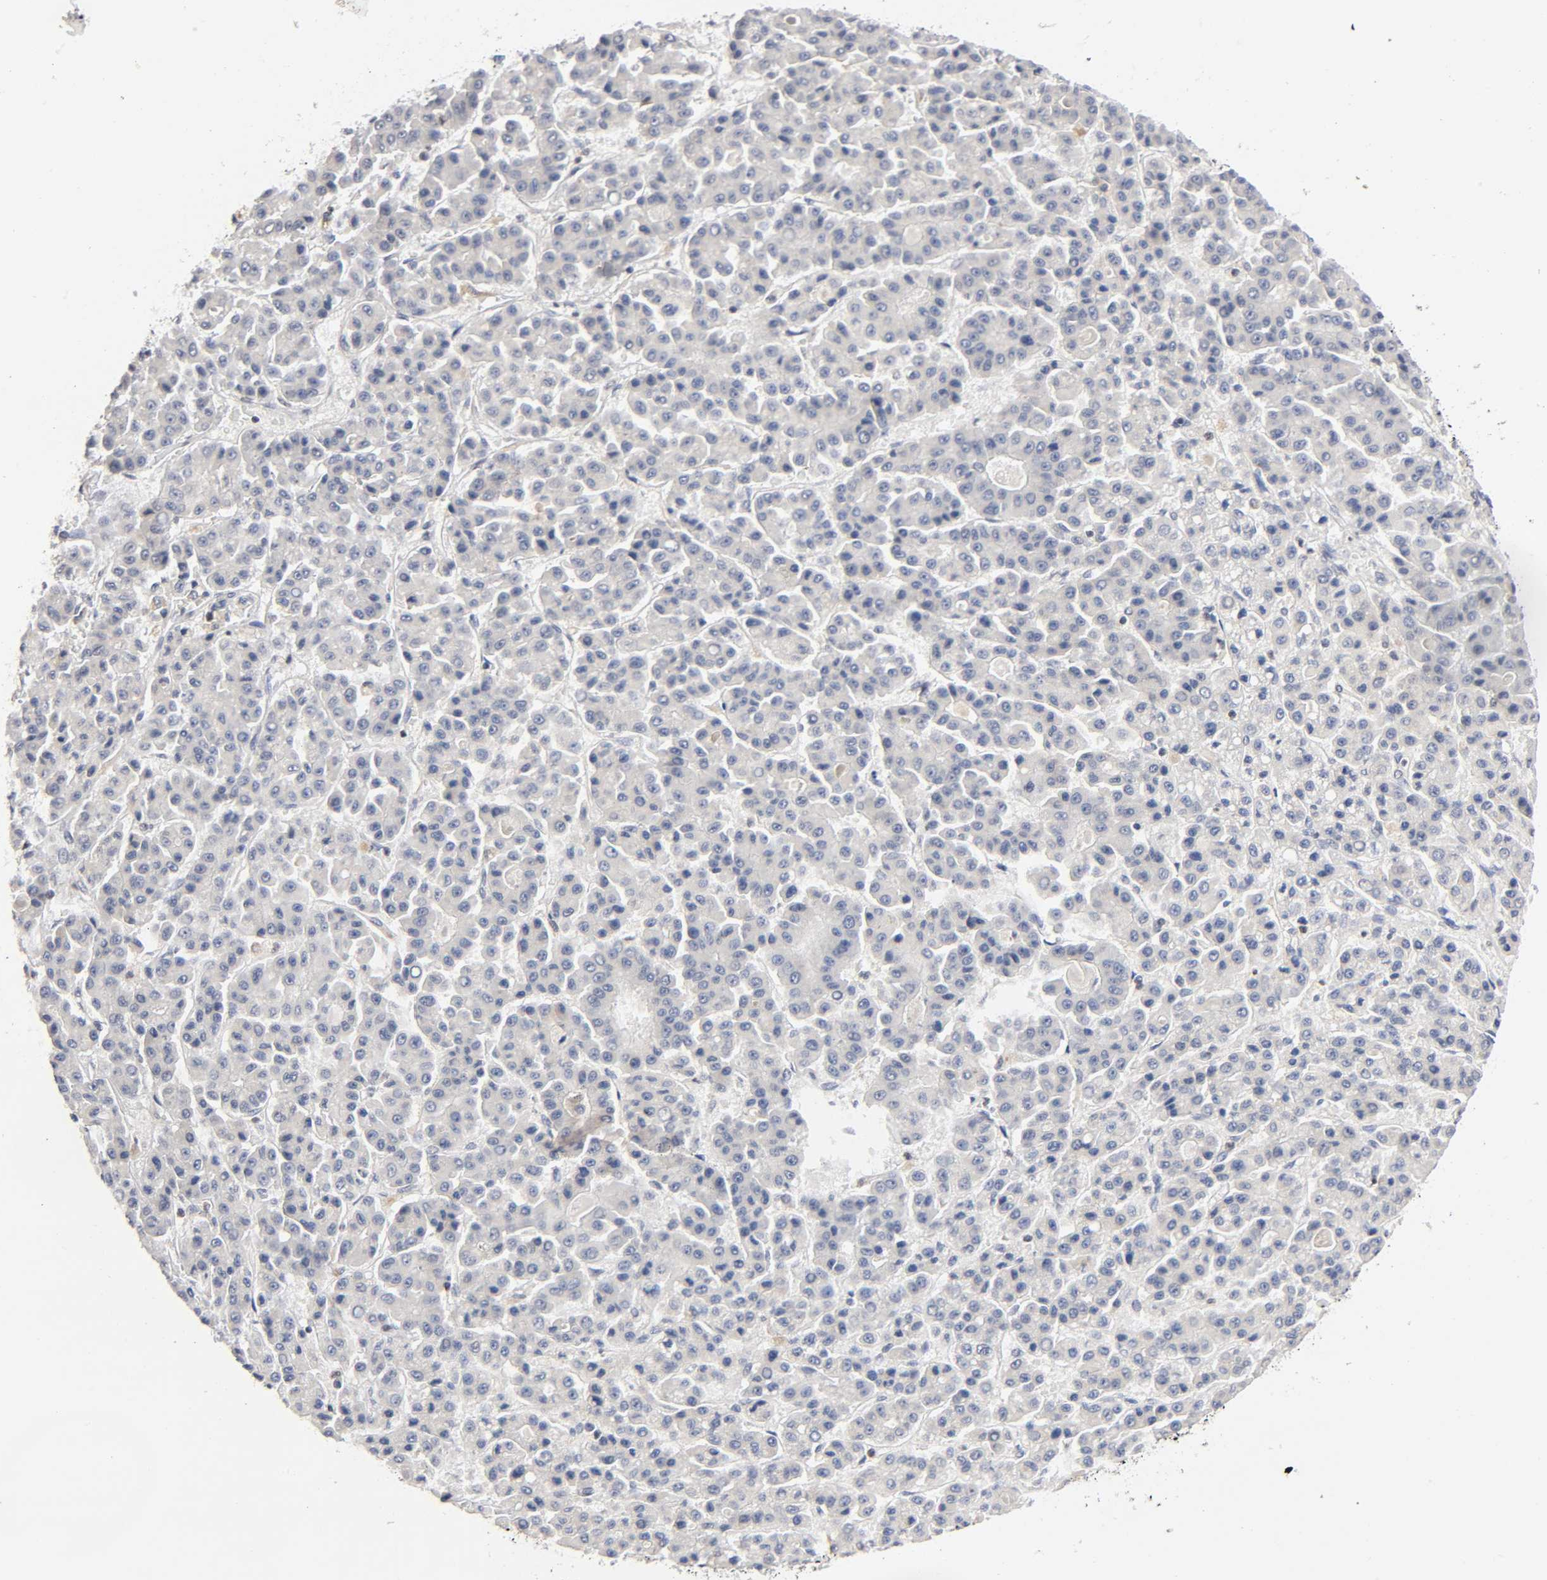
{"staining": {"intensity": "weak", "quantity": "25%-75%", "location": "cytoplasmic/membranous"}, "tissue": "liver cancer", "cell_type": "Tumor cells", "image_type": "cancer", "snomed": [{"axis": "morphology", "description": "Carcinoma, Hepatocellular, NOS"}, {"axis": "topography", "description": "Liver"}], "caption": "Protein staining by immunohistochemistry shows weak cytoplasmic/membranous staining in approximately 25%-75% of tumor cells in liver cancer (hepatocellular carcinoma).", "gene": "RUNX1", "patient": {"sex": "male", "age": 70}}